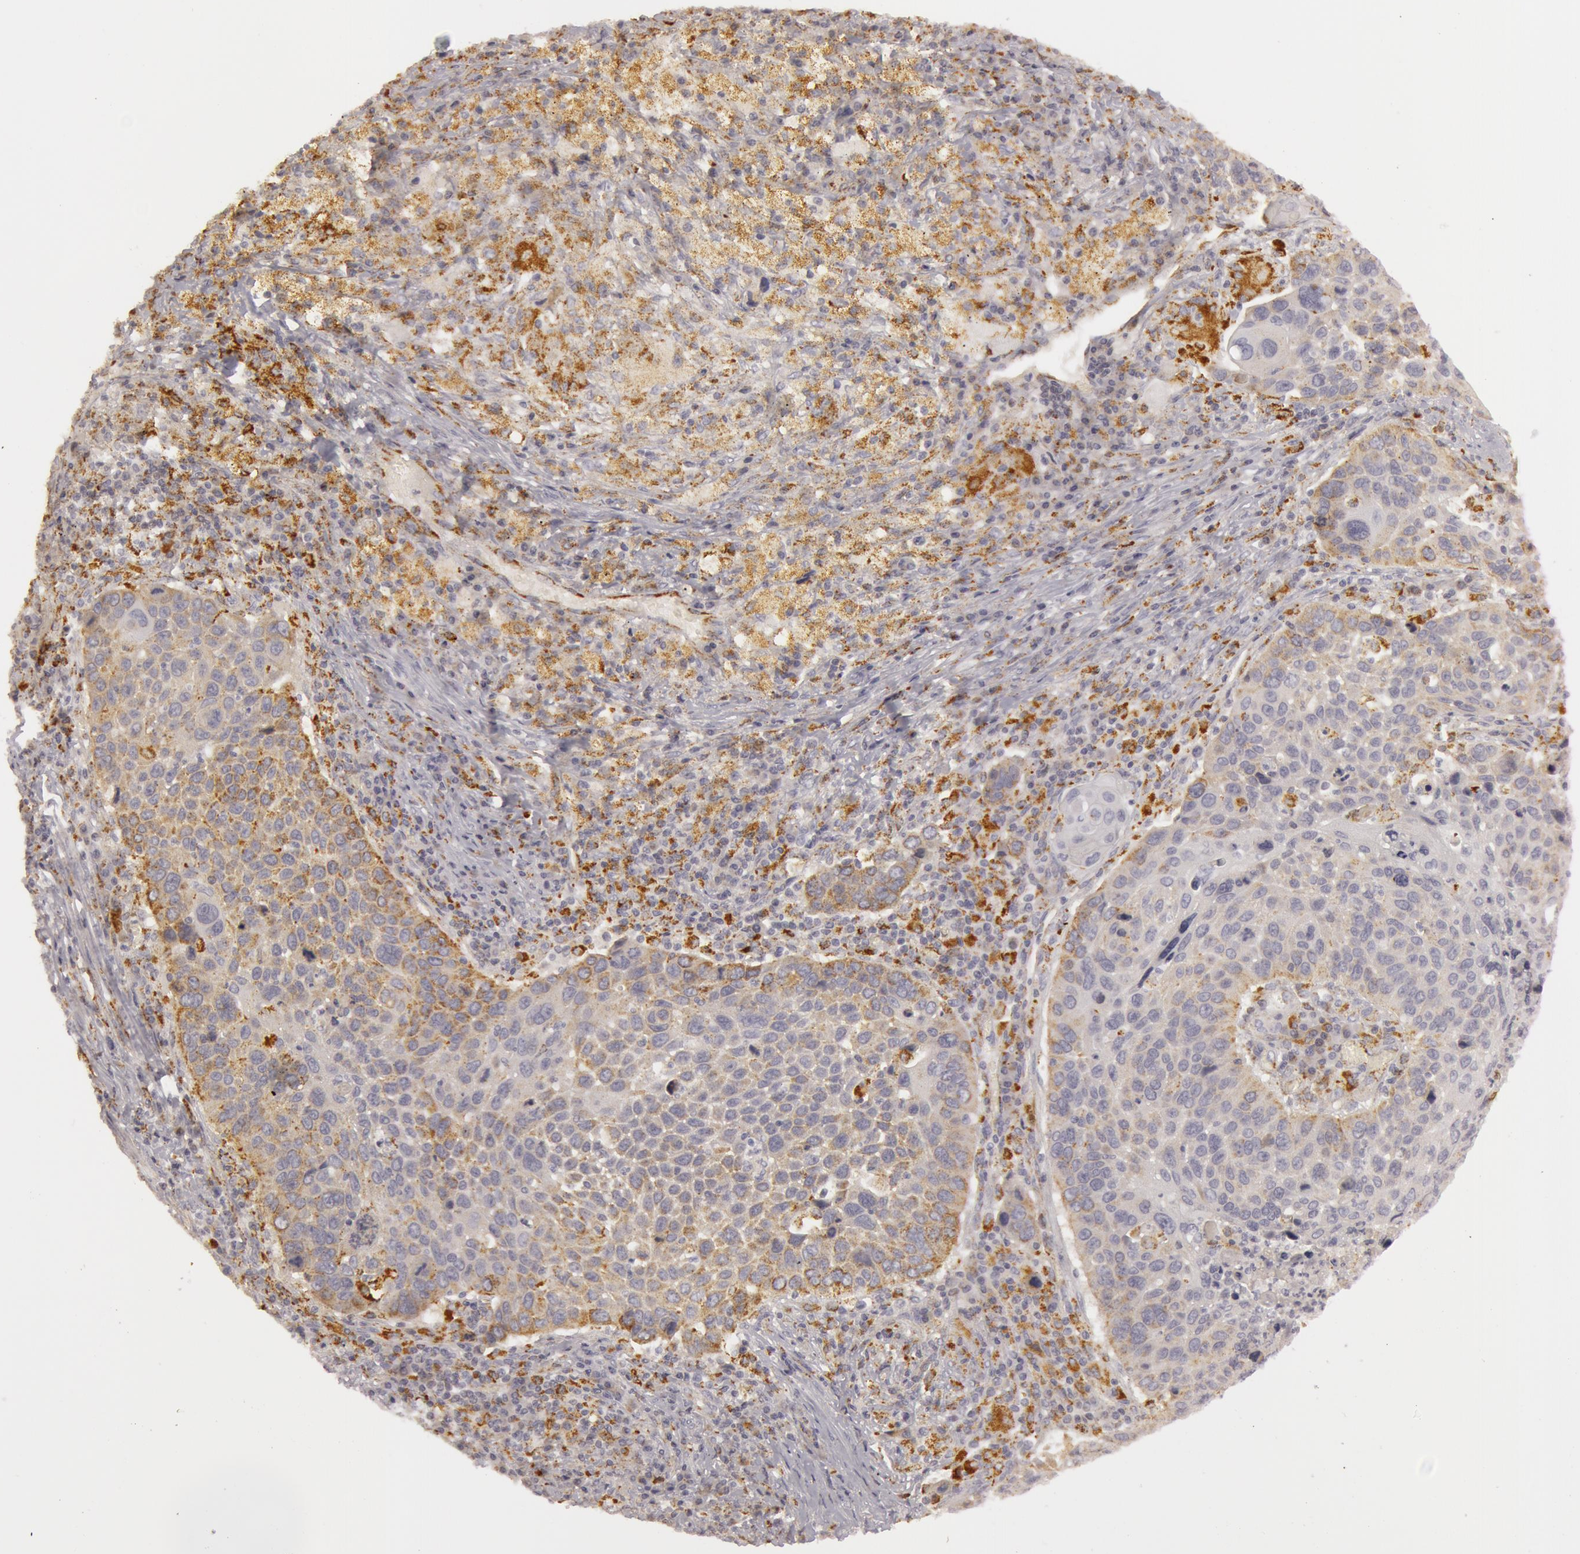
{"staining": {"intensity": "moderate", "quantity": "25%-75%", "location": "cytoplasmic/membranous"}, "tissue": "lung cancer", "cell_type": "Tumor cells", "image_type": "cancer", "snomed": [{"axis": "morphology", "description": "Squamous cell carcinoma, NOS"}, {"axis": "topography", "description": "Lung"}], "caption": "The image shows staining of squamous cell carcinoma (lung), revealing moderate cytoplasmic/membranous protein staining (brown color) within tumor cells. (IHC, brightfield microscopy, high magnification).", "gene": "C7", "patient": {"sex": "male", "age": 68}}